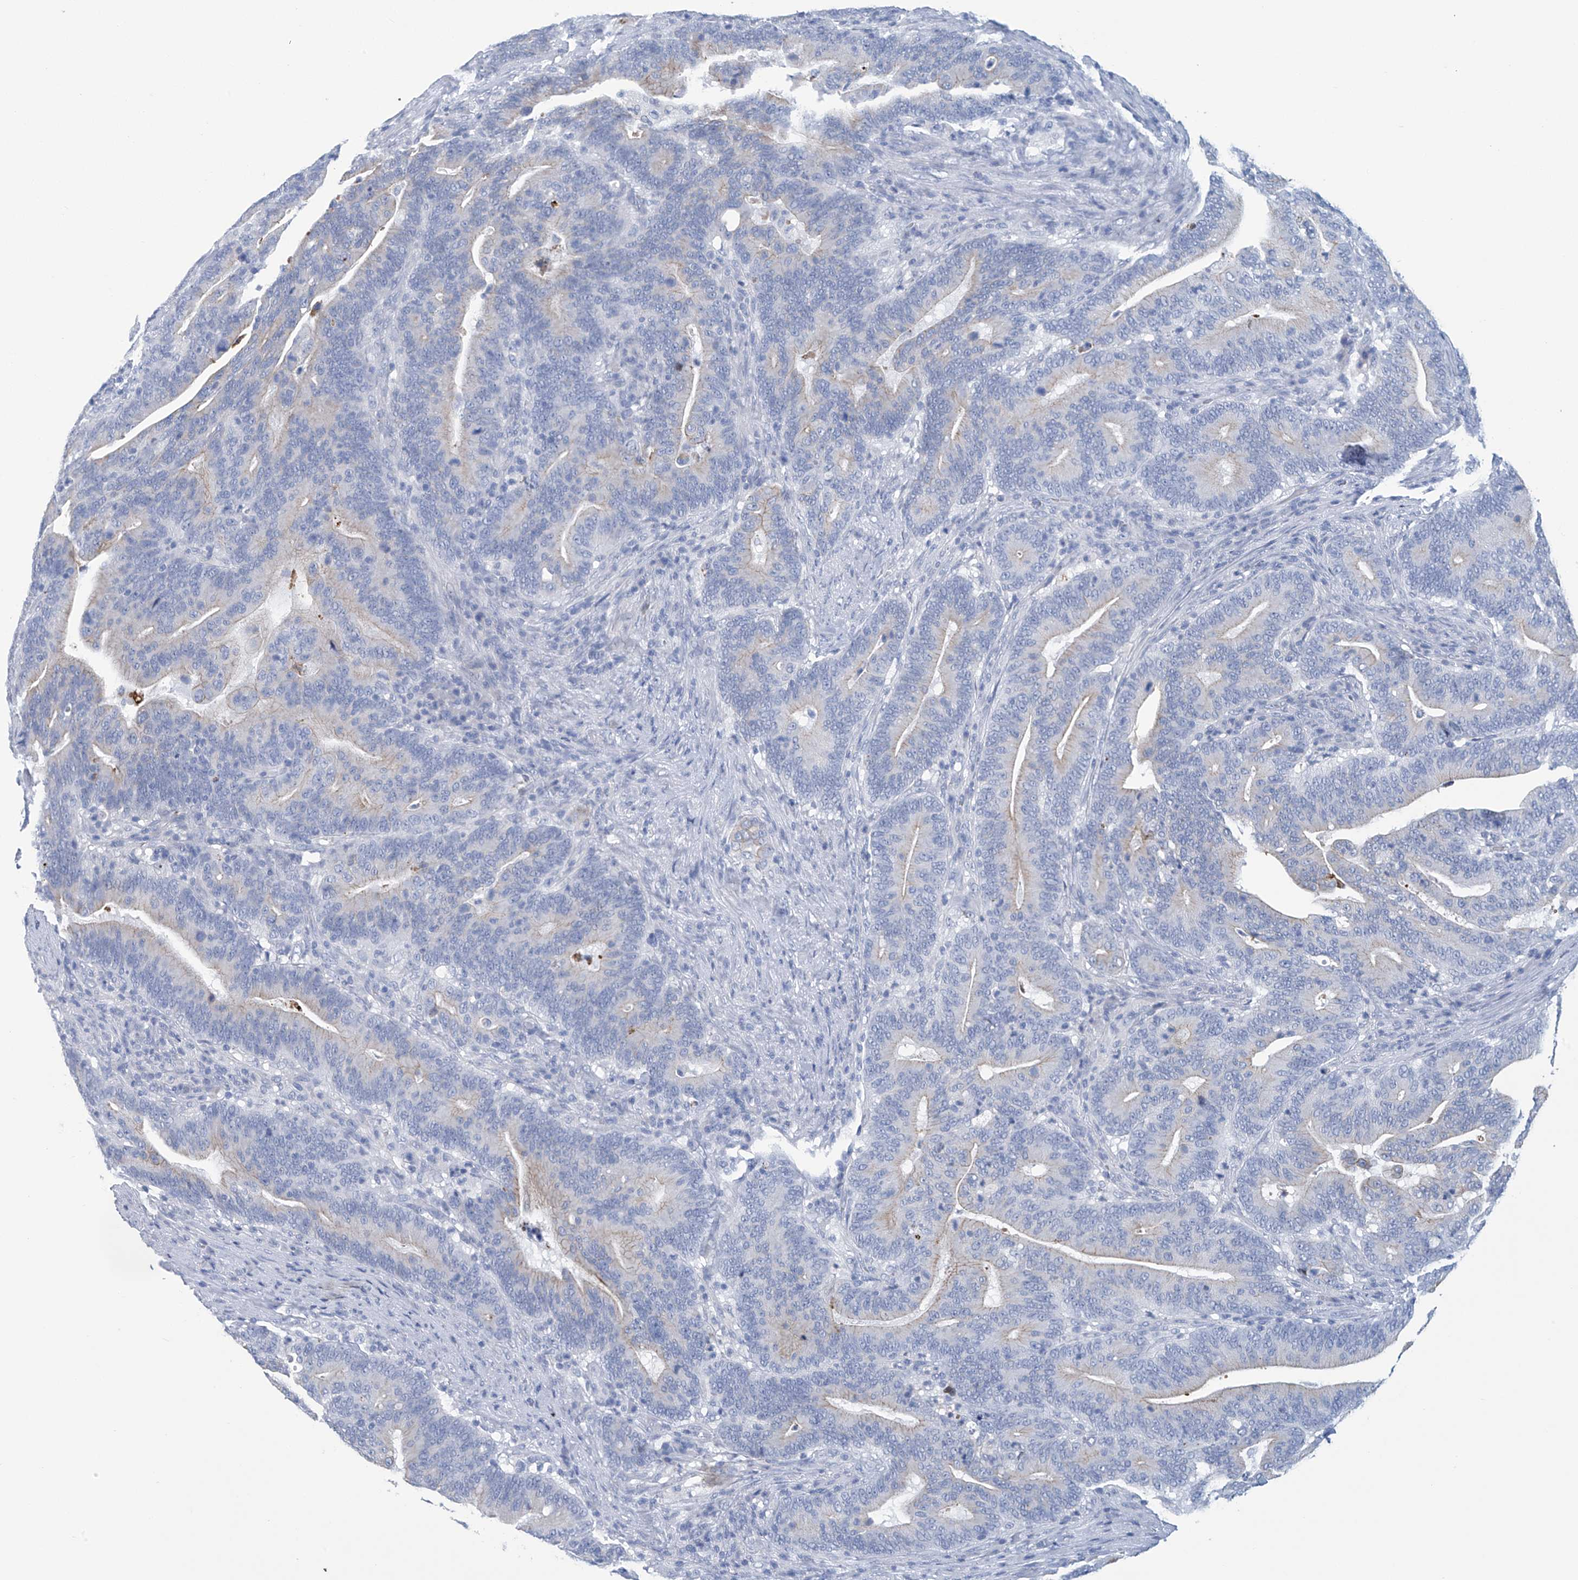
{"staining": {"intensity": "negative", "quantity": "none", "location": "none"}, "tissue": "colorectal cancer", "cell_type": "Tumor cells", "image_type": "cancer", "snomed": [{"axis": "morphology", "description": "Normal tissue, NOS"}, {"axis": "morphology", "description": "Adenocarcinoma, NOS"}, {"axis": "topography", "description": "Colon"}], "caption": "A histopathology image of colorectal cancer stained for a protein displays no brown staining in tumor cells.", "gene": "DSP", "patient": {"sex": "female", "age": 66}}